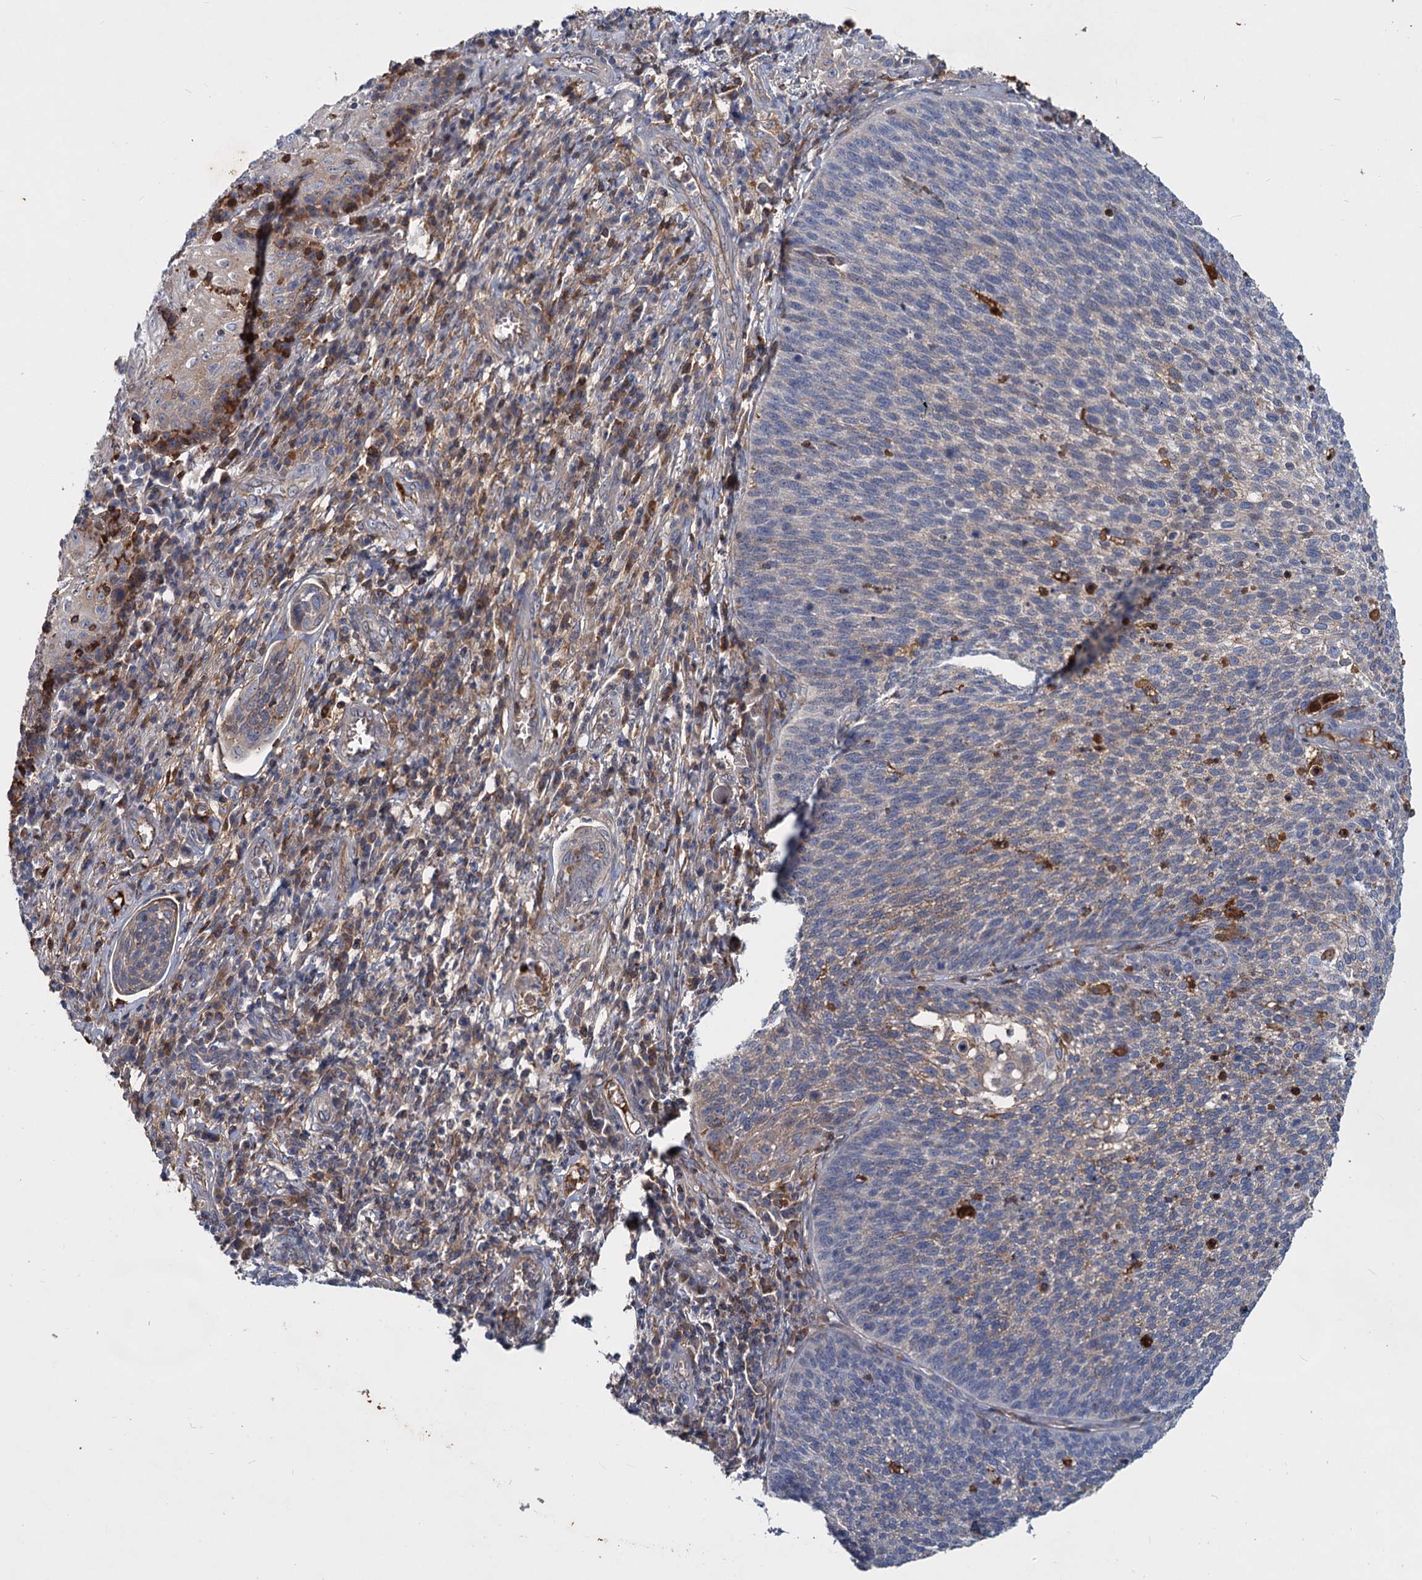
{"staining": {"intensity": "moderate", "quantity": "<25%", "location": "cytoplasmic/membranous"}, "tissue": "cervical cancer", "cell_type": "Tumor cells", "image_type": "cancer", "snomed": [{"axis": "morphology", "description": "Squamous cell carcinoma, NOS"}, {"axis": "topography", "description": "Cervix"}], "caption": "IHC micrograph of human cervical cancer (squamous cell carcinoma) stained for a protein (brown), which shows low levels of moderate cytoplasmic/membranous staining in about <25% of tumor cells.", "gene": "CHRD", "patient": {"sex": "female", "age": 34}}